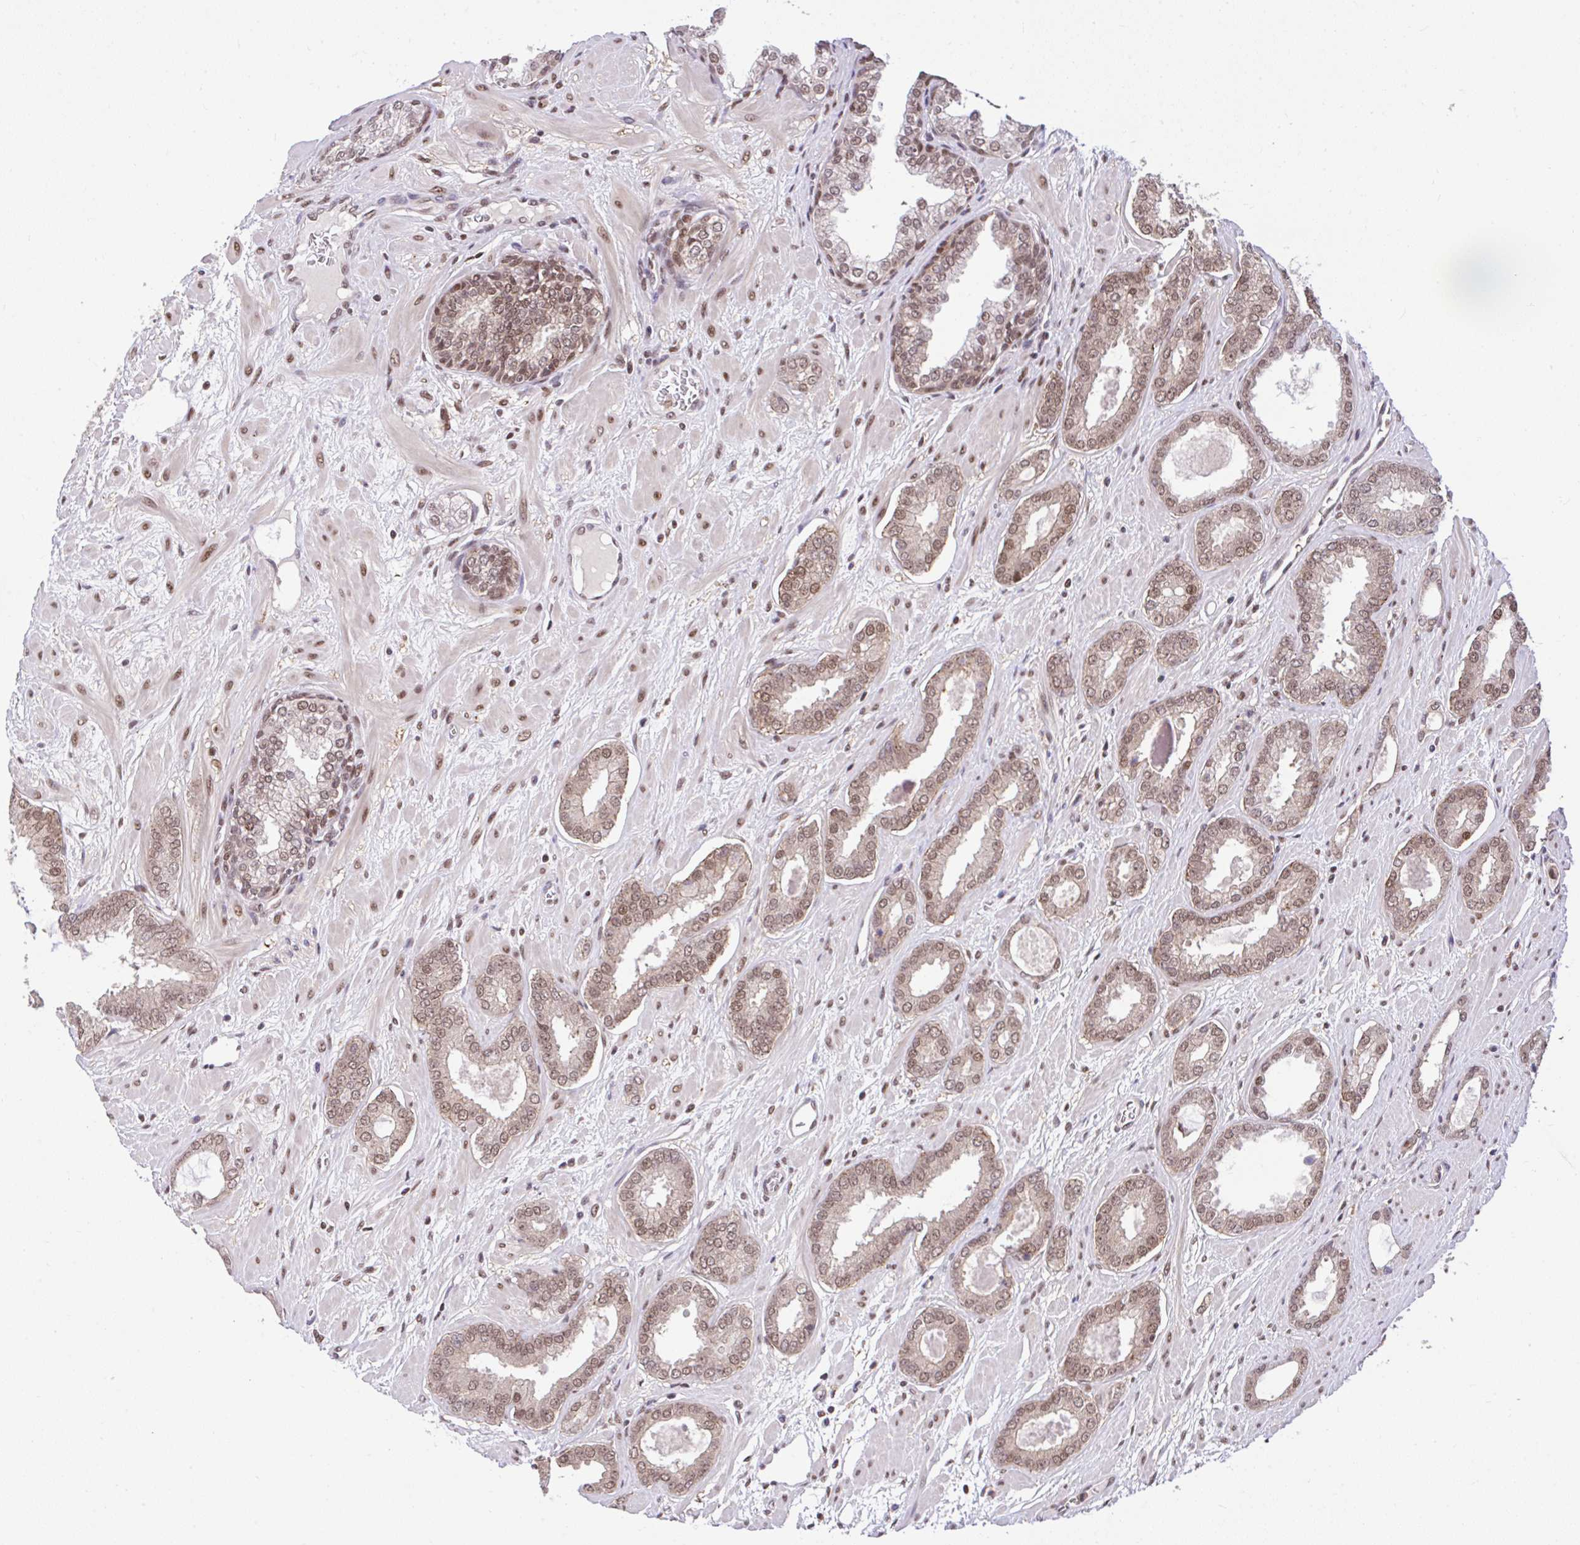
{"staining": {"intensity": "weak", "quantity": ">75%", "location": "nuclear"}, "tissue": "prostate cancer", "cell_type": "Tumor cells", "image_type": "cancer", "snomed": [{"axis": "morphology", "description": "Adenocarcinoma, High grade"}, {"axis": "topography", "description": "Prostate"}], "caption": "Protein expression analysis of prostate high-grade adenocarcinoma displays weak nuclear expression in about >75% of tumor cells.", "gene": "GLIS3", "patient": {"sex": "male", "age": 58}}